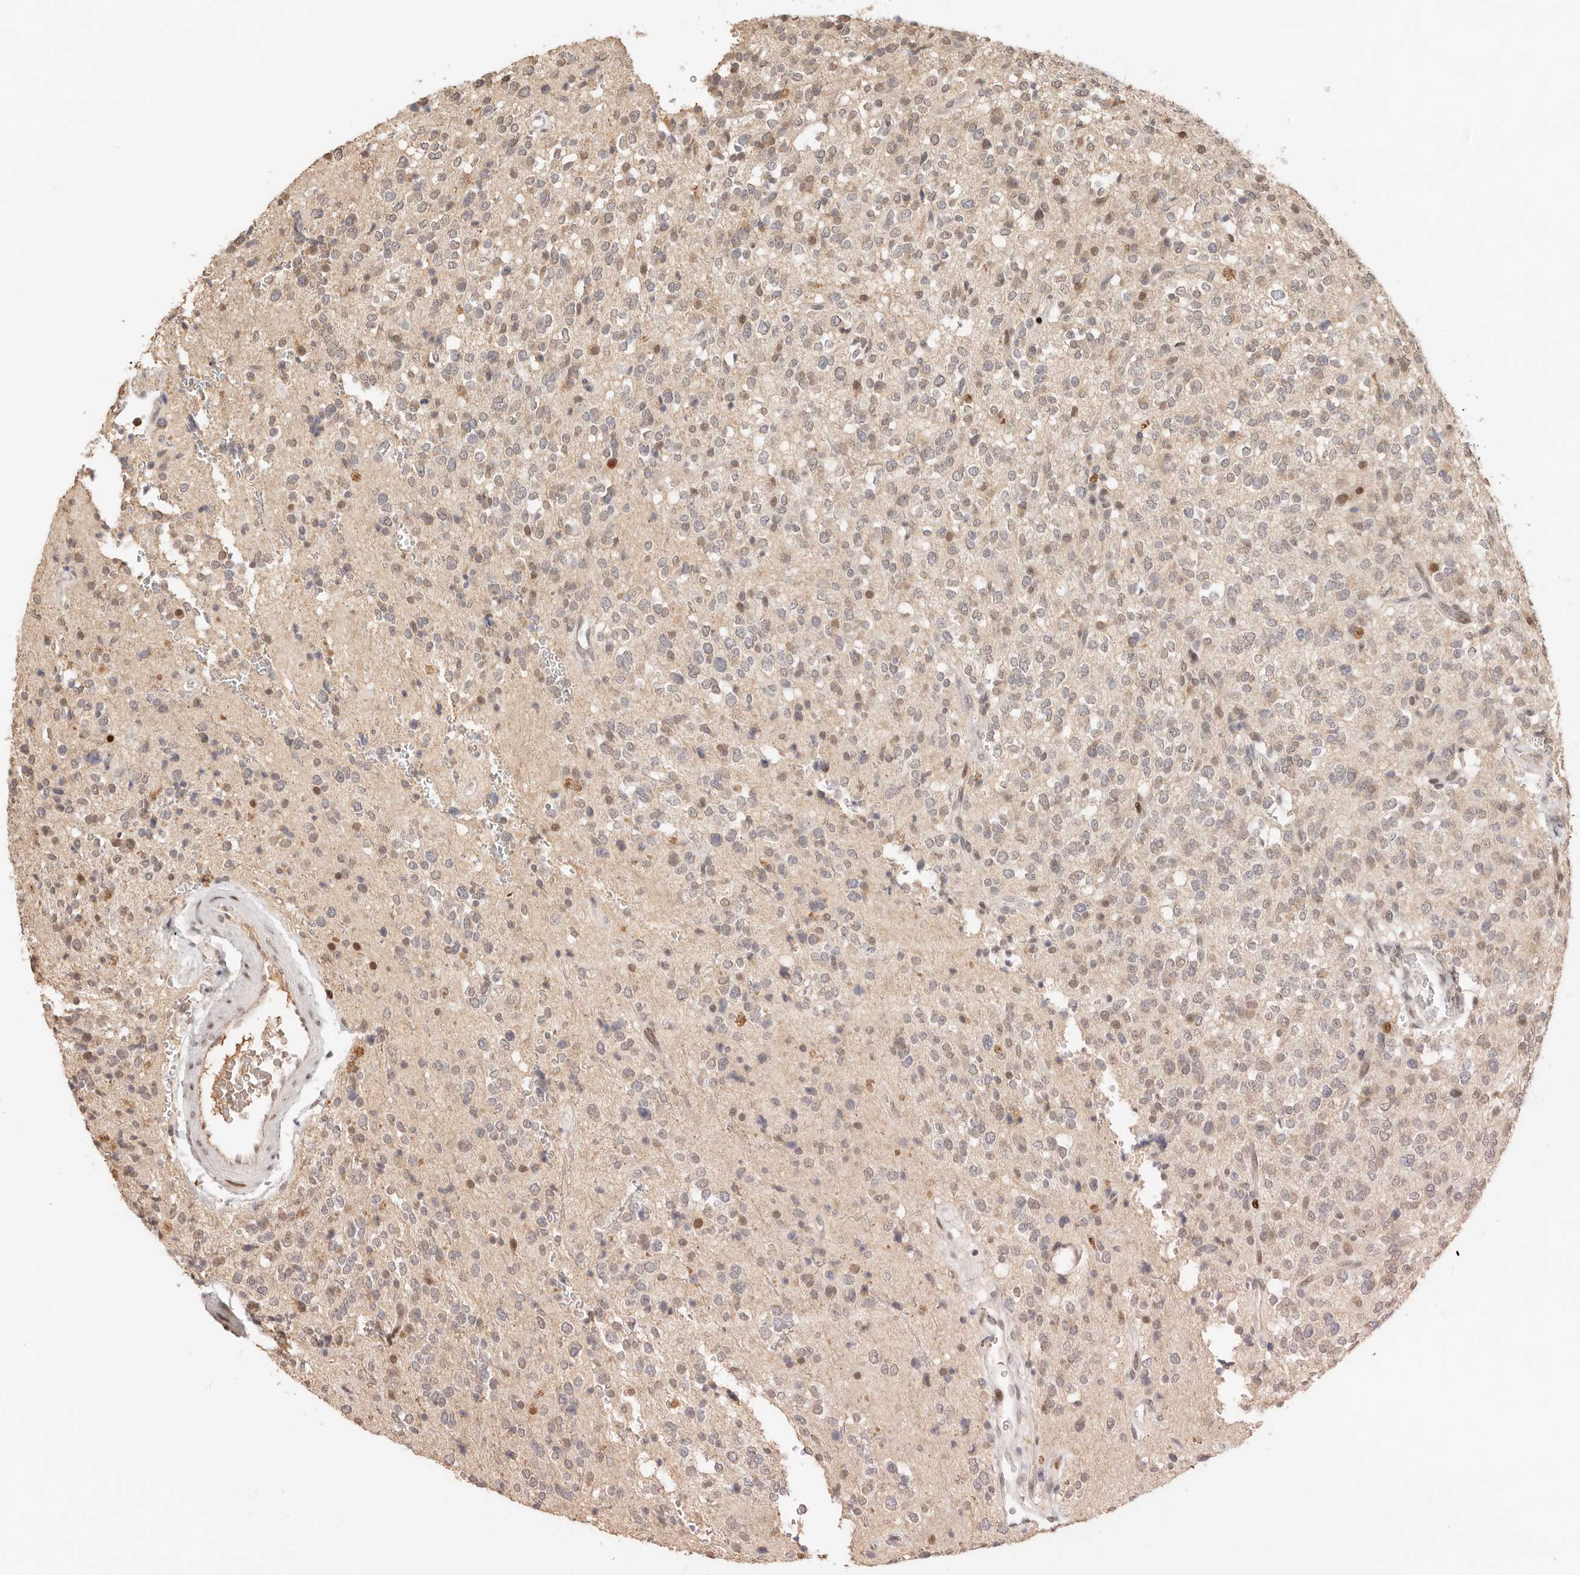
{"staining": {"intensity": "weak", "quantity": "<25%", "location": "nuclear"}, "tissue": "glioma", "cell_type": "Tumor cells", "image_type": "cancer", "snomed": [{"axis": "morphology", "description": "Glioma, malignant, High grade"}, {"axis": "topography", "description": "Brain"}], "caption": "There is no significant expression in tumor cells of glioma. The staining was performed using DAB to visualize the protein expression in brown, while the nuclei were stained in blue with hematoxylin (Magnification: 20x).", "gene": "NPAS2", "patient": {"sex": "male", "age": 34}}